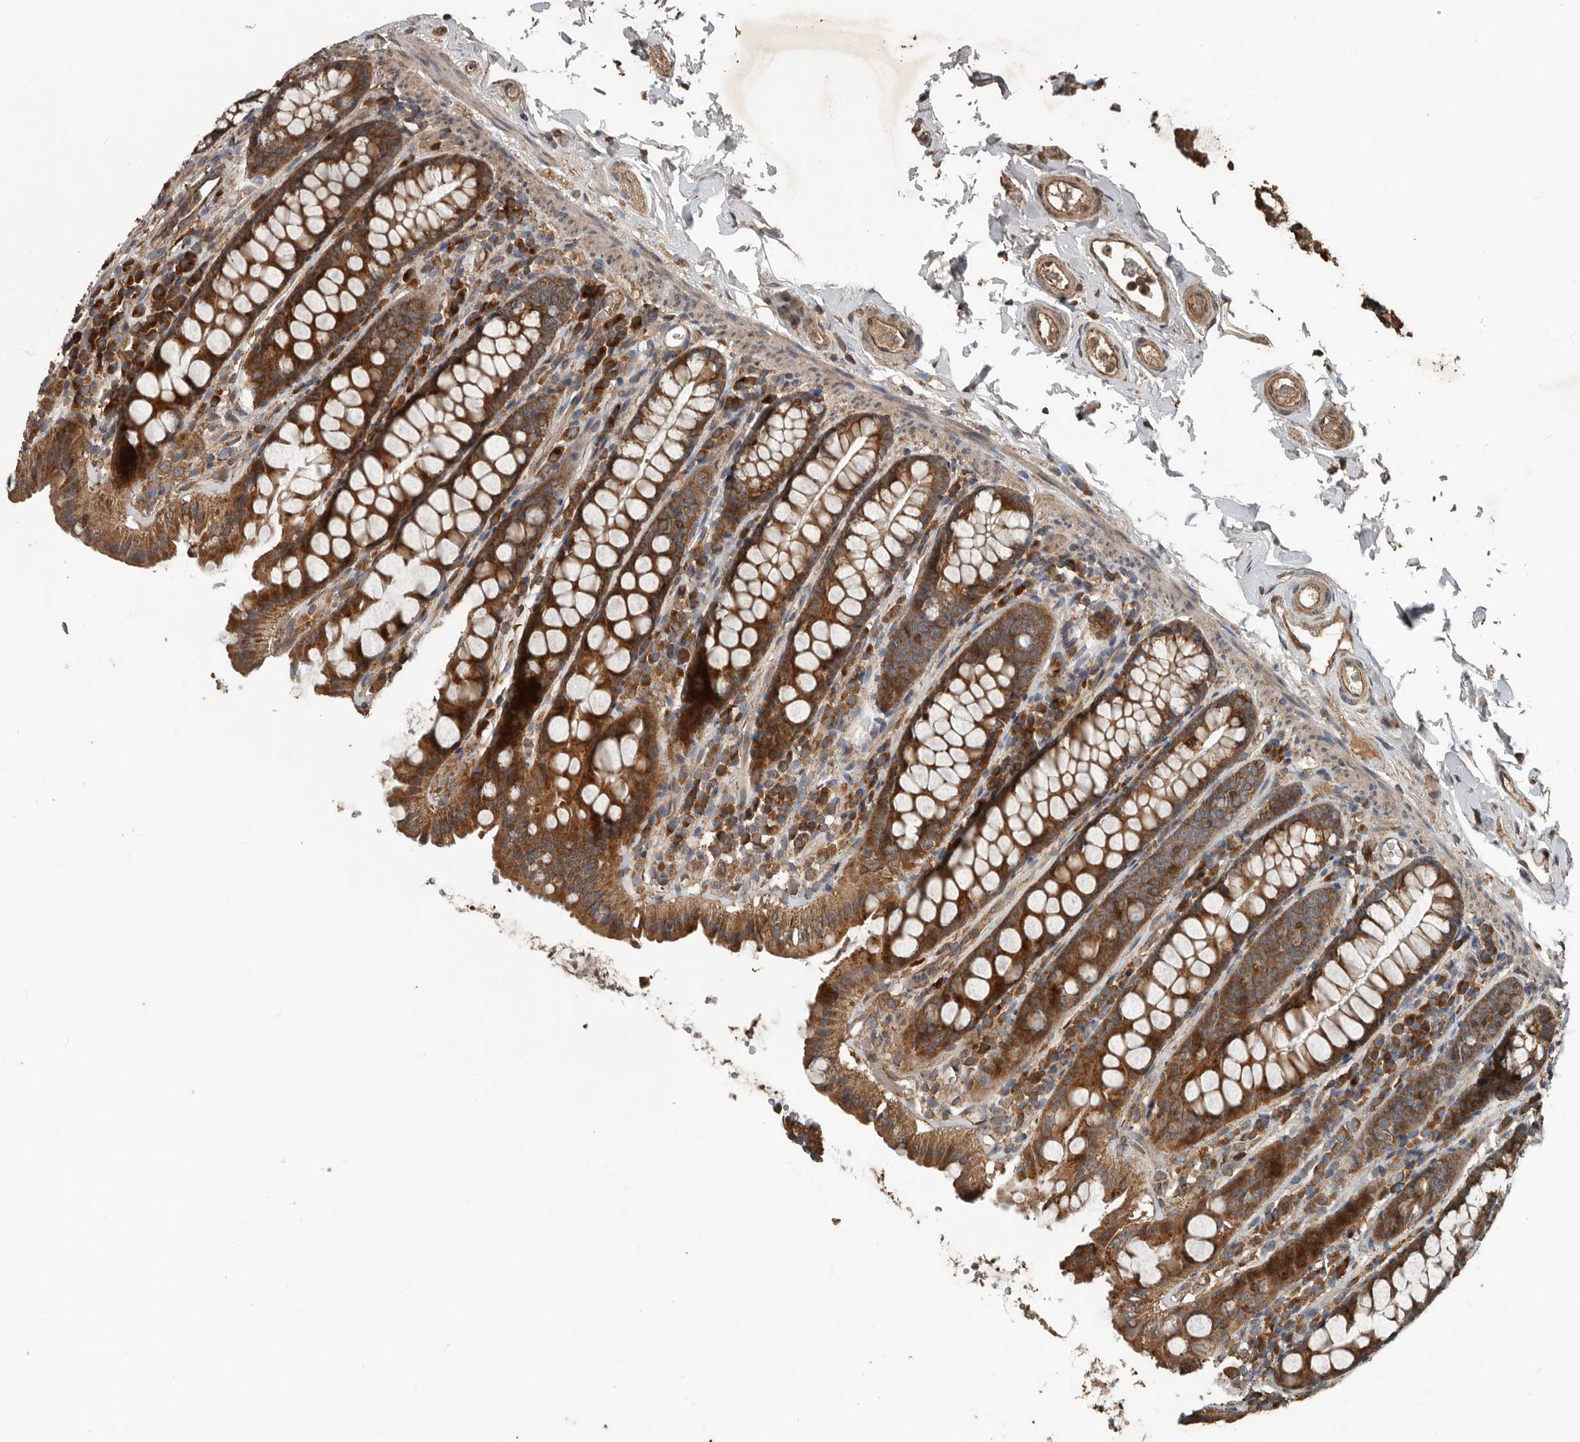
{"staining": {"intensity": "moderate", "quantity": ">75%", "location": "cytoplasmic/membranous"}, "tissue": "colon", "cell_type": "Endothelial cells", "image_type": "normal", "snomed": [{"axis": "morphology", "description": "Normal tissue, NOS"}, {"axis": "topography", "description": "Colon"}, {"axis": "topography", "description": "Peripheral nerve tissue"}], "caption": "Endothelial cells exhibit medium levels of moderate cytoplasmic/membranous staining in about >75% of cells in normal colon. Using DAB (brown) and hematoxylin (blue) stains, captured at high magnification using brightfield microscopy.", "gene": "RNF207", "patient": {"sex": "female", "age": 61}}